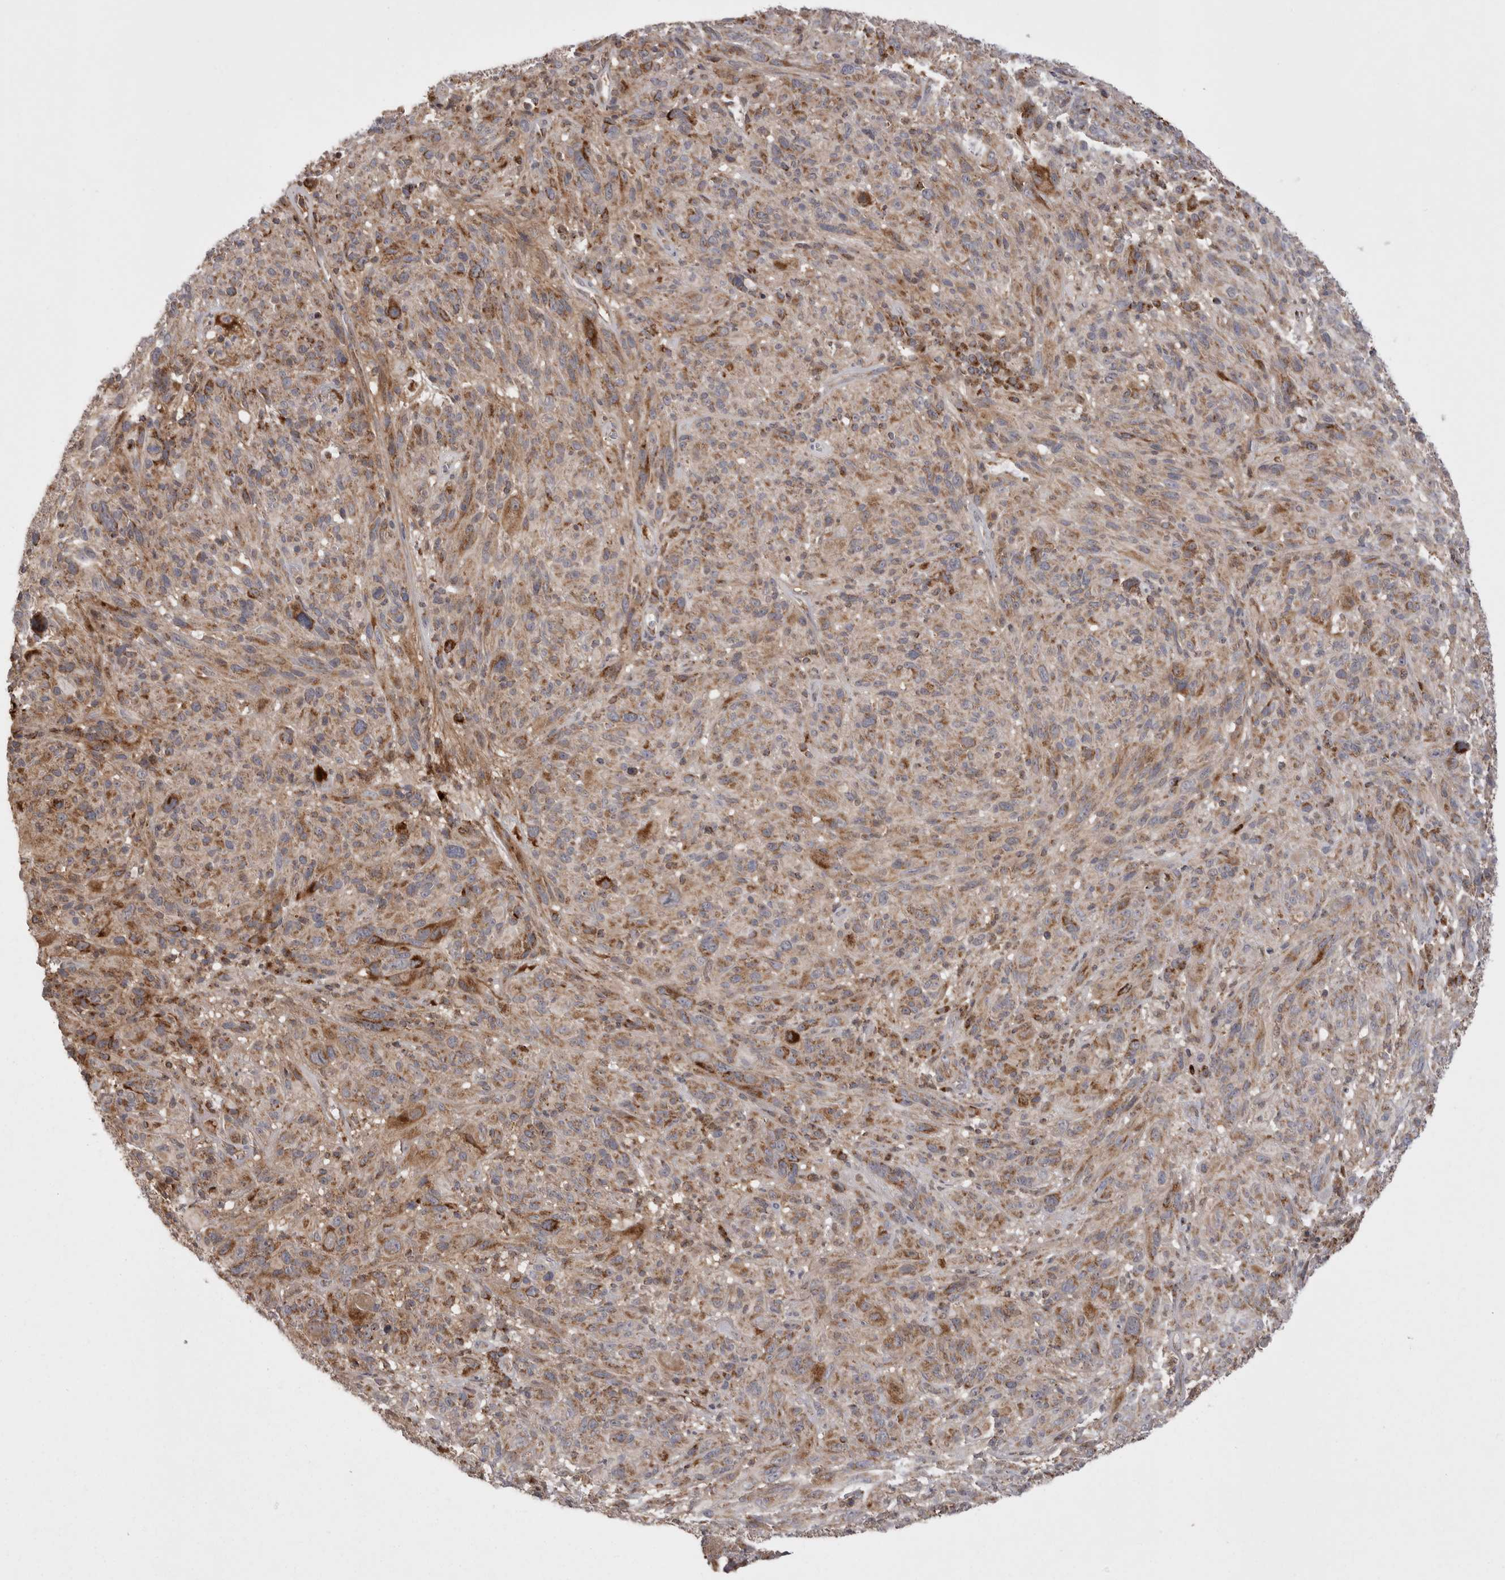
{"staining": {"intensity": "moderate", "quantity": ">75%", "location": "cytoplasmic/membranous"}, "tissue": "melanoma", "cell_type": "Tumor cells", "image_type": "cancer", "snomed": [{"axis": "morphology", "description": "Malignant melanoma, NOS"}, {"axis": "topography", "description": "Skin of head"}], "caption": "Melanoma was stained to show a protein in brown. There is medium levels of moderate cytoplasmic/membranous positivity in about >75% of tumor cells. (DAB (3,3'-diaminobenzidine) IHC, brown staining for protein, blue staining for nuclei).", "gene": "KYAT3", "patient": {"sex": "male", "age": 96}}